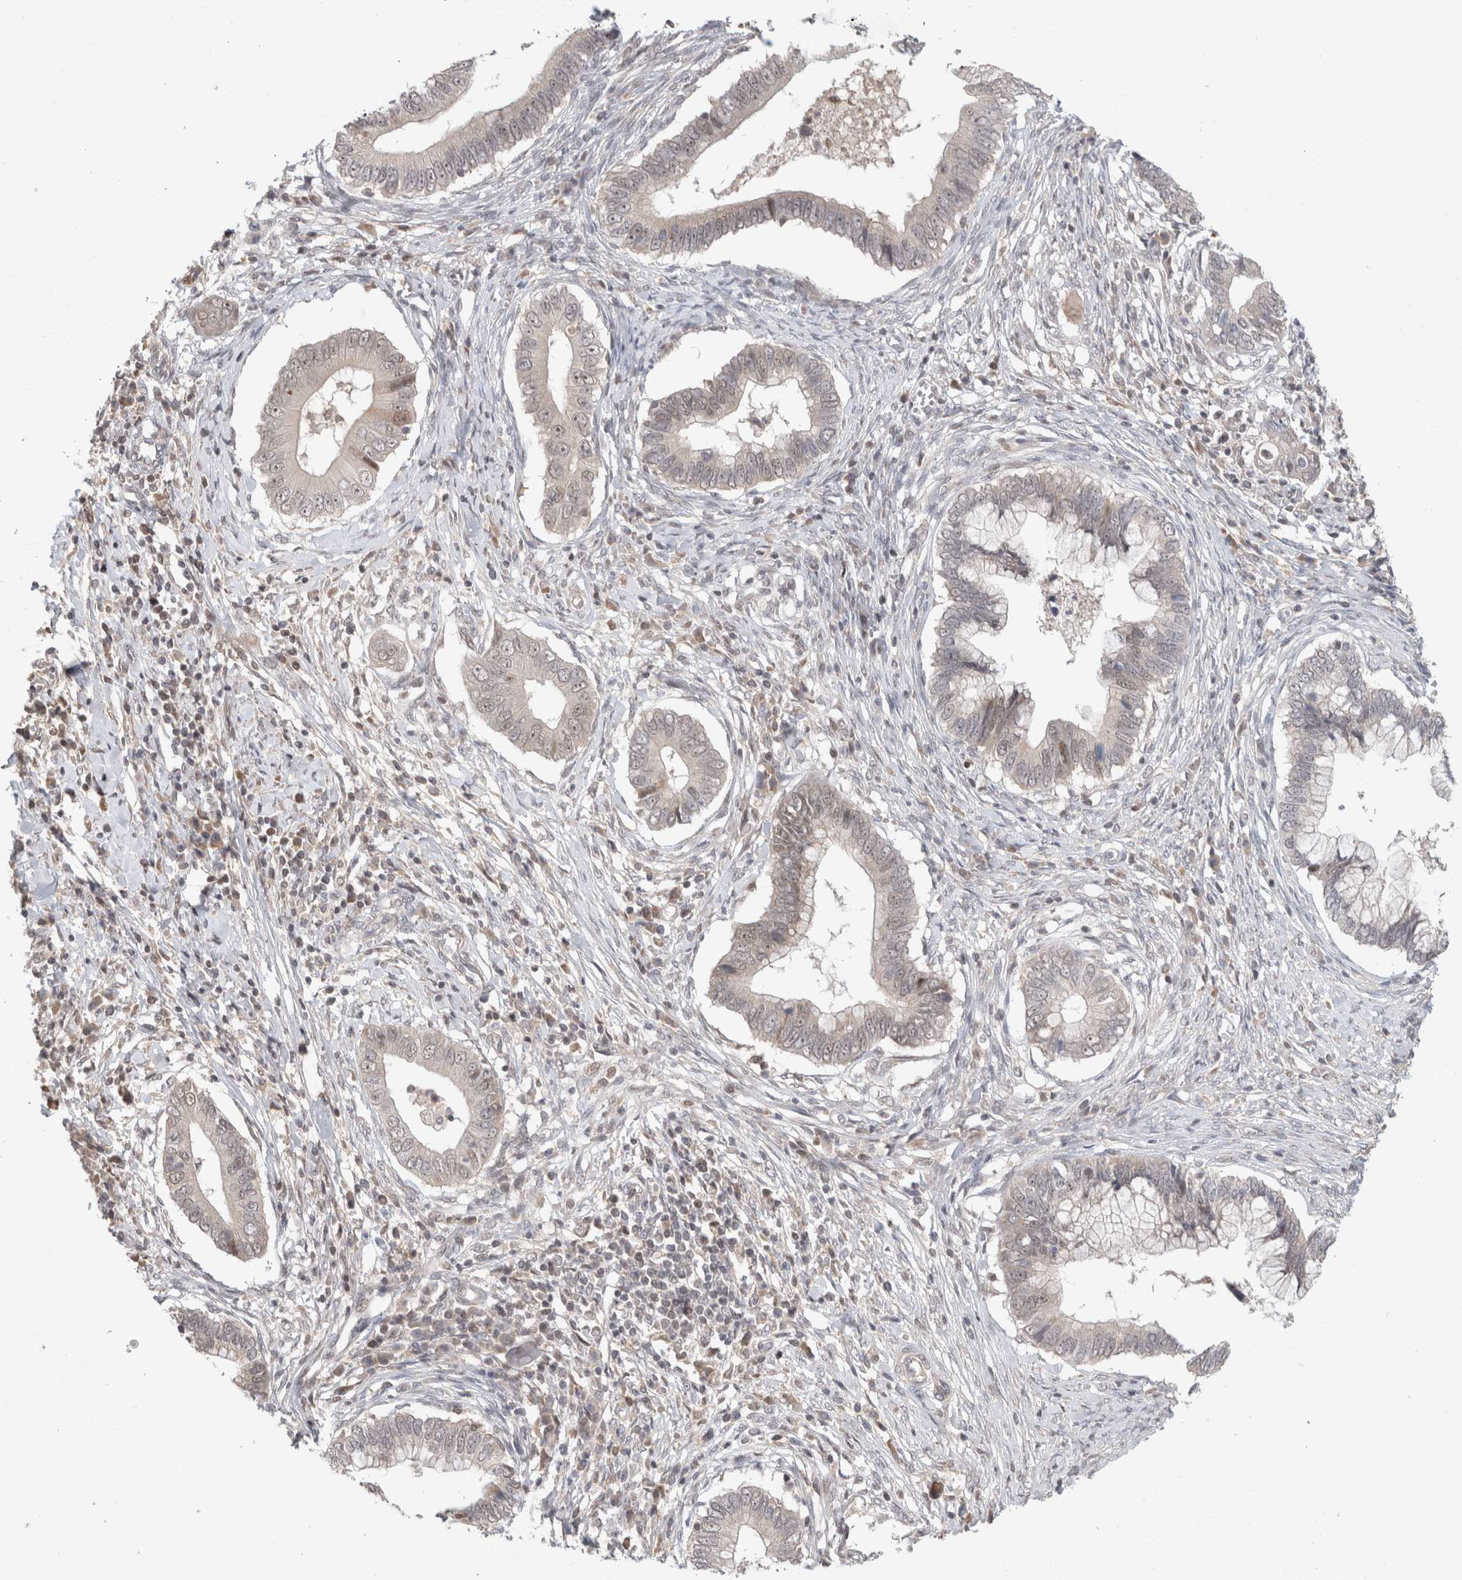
{"staining": {"intensity": "weak", "quantity": "<25%", "location": "nuclear"}, "tissue": "cervical cancer", "cell_type": "Tumor cells", "image_type": "cancer", "snomed": [{"axis": "morphology", "description": "Adenocarcinoma, NOS"}, {"axis": "topography", "description": "Cervix"}], "caption": "Tumor cells show no significant positivity in cervical cancer. (Stains: DAB immunohistochemistry with hematoxylin counter stain, Microscopy: brightfield microscopy at high magnification).", "gene": "SYDE2", "patient": {"sex": "female", "age": 44}}